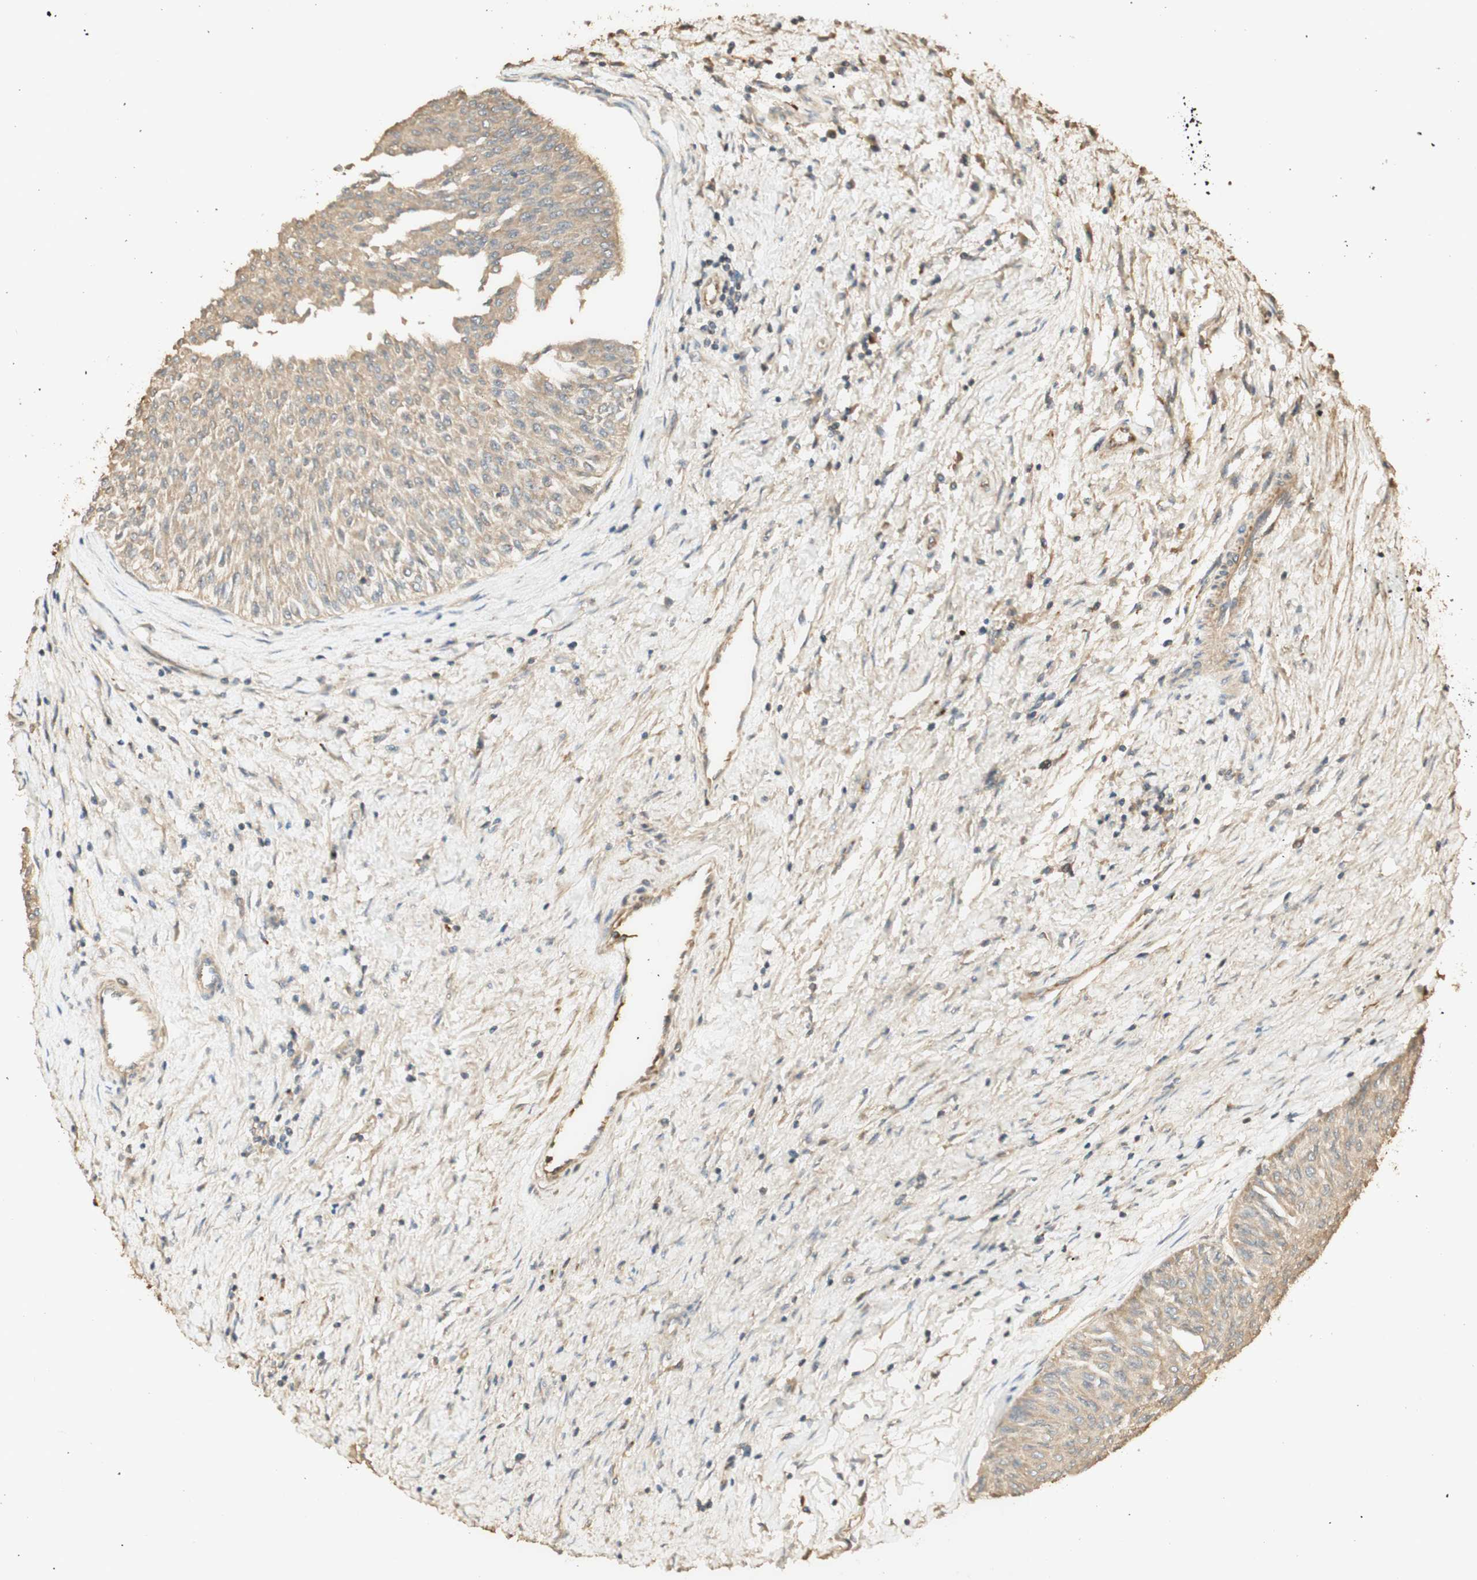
{"staining": {"intensity": "weak", "quantity": ">75%", "location": "cytoplasmic/membranous"}, "tissue": "urothelial cancer", "cell_type": "Tumor cells", "image_type": "cancer", "snomed": [{"axis": "morphology", "description": "Urothelial carcinoma, Low grade"}, {"axis": "topography", "description": "Urinary bladder"}], "caption": "Immunohistochemical staining of human urothelial cancer exhibits weak cytoplasmic/membranous protein staining in approximately >75% of tumor cells. (DAB (3,3'-diaminobenzidine) IHC with brightfield microscopy, high magnification).", "gene": "AGER", "patient": {"sex": "male", "age": 78}}